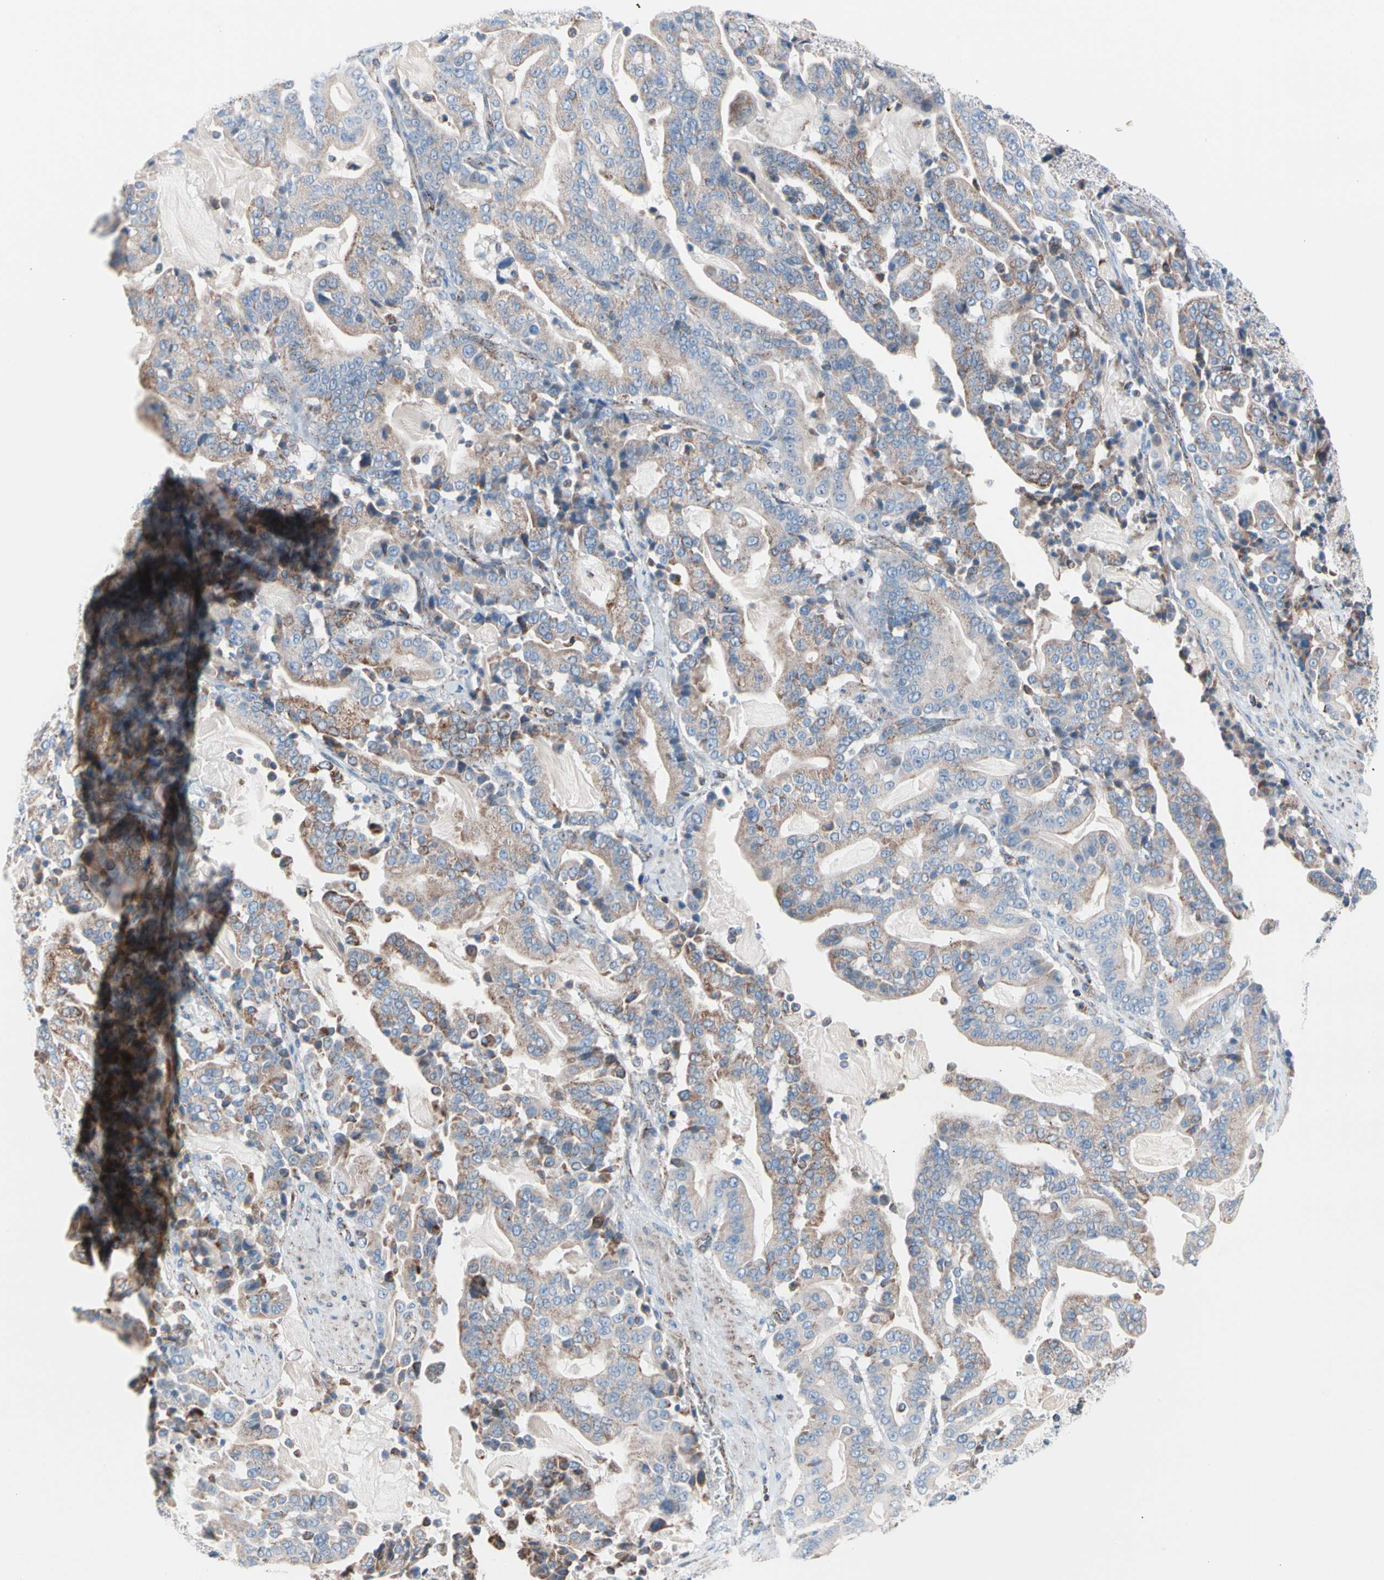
{"staining": {"intensity": "weak", "quantity": "25%-75%", "location": "cytoplasmic/membranous"}, "tissue": "pancreatic cancer", "cell_type": "Tumor cells", "image_type": "cancer", "snomed": [{"axis": "morphology", "description": "Adenocarcinoma, NOS"}, {"axis": "topography", "description": "Pancreas"}], "caption": "Tumor cells exhibit low levels of weak cytoplasmic/membranous staining in approximately 25%-75% of cells in pancreatic adenocarcinoma.", "gene": "HK1", "patient": {"sex": "male", "age": 63}}